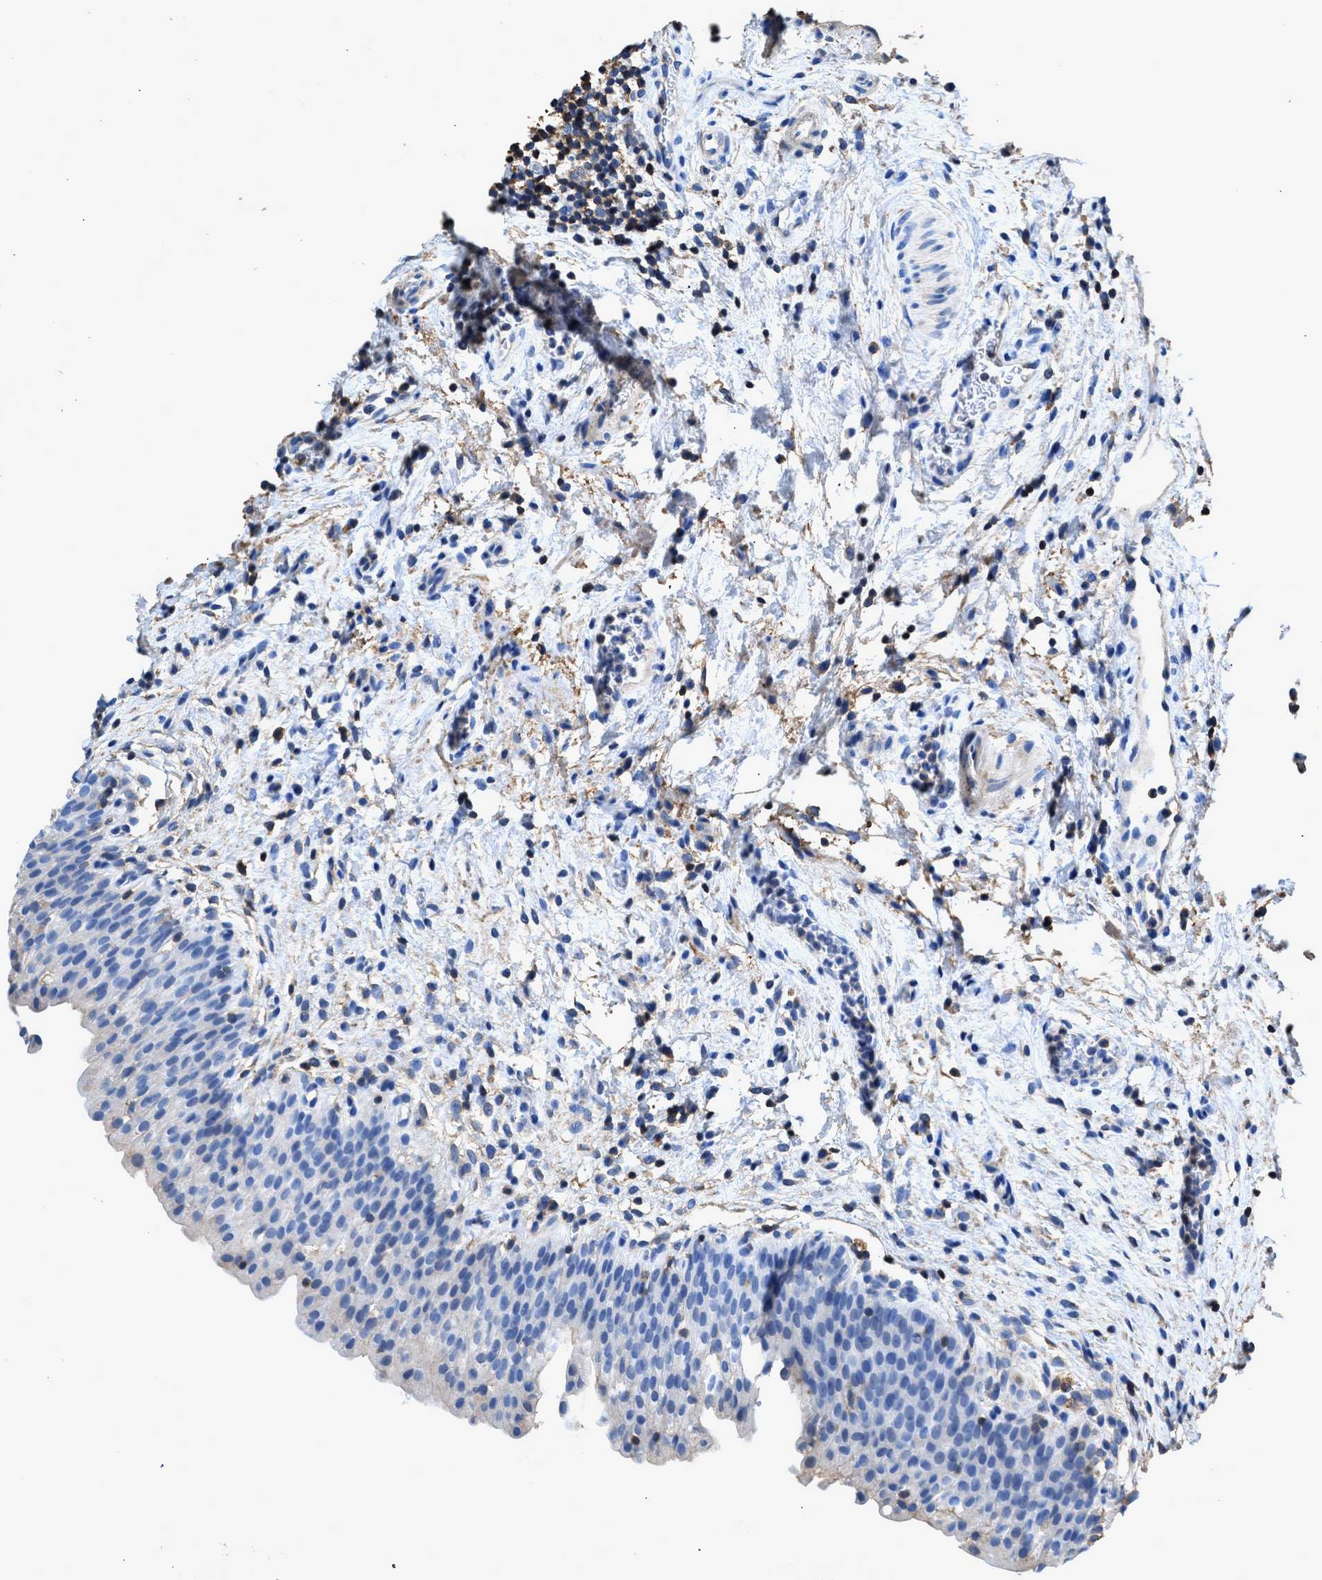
{"staining": {"intensity": "negative", "quantity": "none", "location": "none"}, "tissue": "urinary bladder", "cell_type": "Urothelial cells", "image_type": "normal", "snomed": [{"axis": "morphology", "description": "Normal tissue, NOS"}, {"axis": "topography", "description": "Urinary bladder"}], "caption": "IHC of unremarkable urinary bladder exhibits no expression in urothelial cells. (DAB (3,3'-diaminobenzidine) immunohistochemistry visualized using brightfield microscopy, high magnification).", "gene": "KCNQ4", "patient": {"sex": "male", "age": 37}}